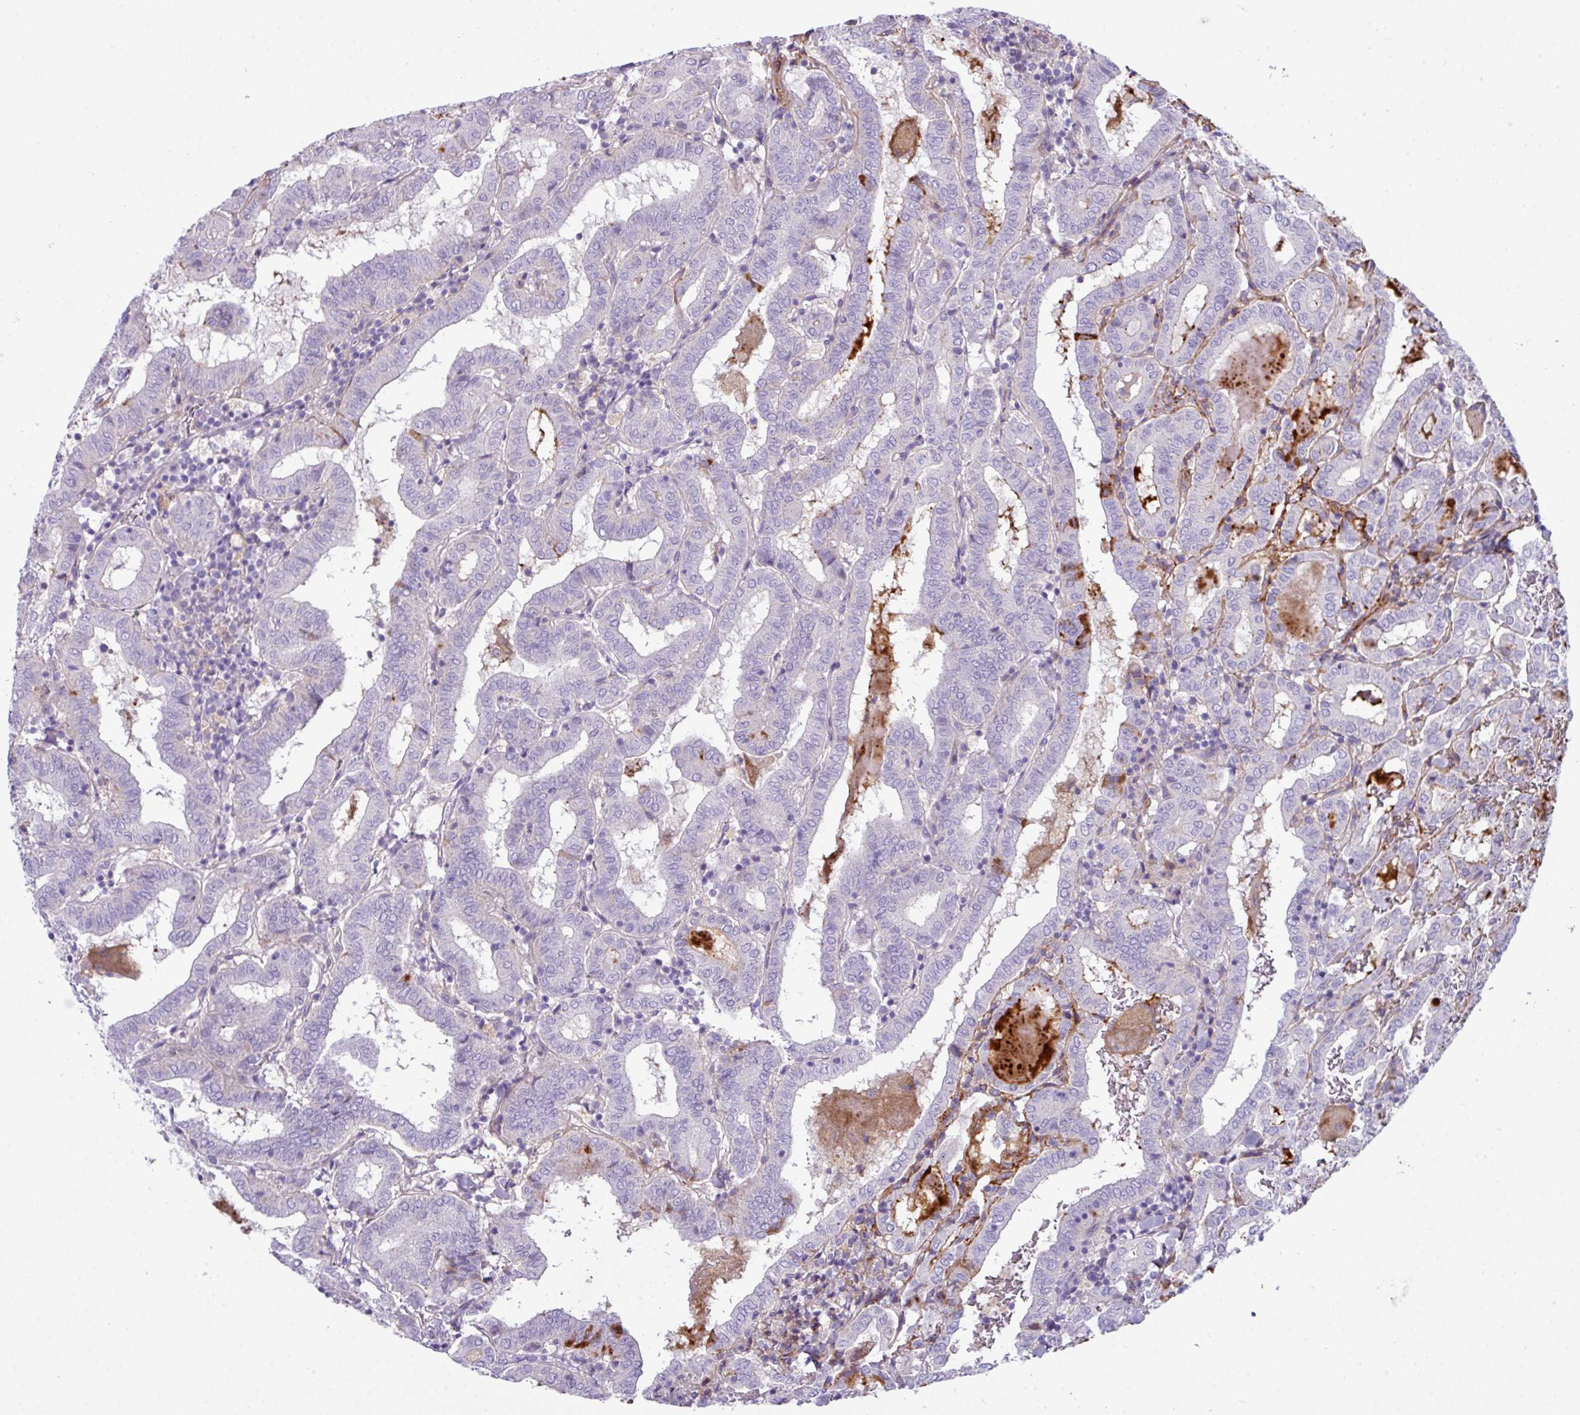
{"staining": {"intensity": "negative", "quantity": "none", "location": "none"}, "tissue": "thyroid cancer", "cell_type": "Tumor cells", "image_type": "cancer", "snomed": [{"axis": "morphology", "description": "Papillary adenocarcinoma, NOS"}, {"axis": "topography", "description": "Thyroid gland"}], "caption": "Papillary adenocarcinoma (thyroid) was stained to show a protein in brown. There is no significant positivity in tumor cells. Nuclei are stained in blue.", "gene": "ABCC5", "patient": {"sex": "female", "age": 72}}